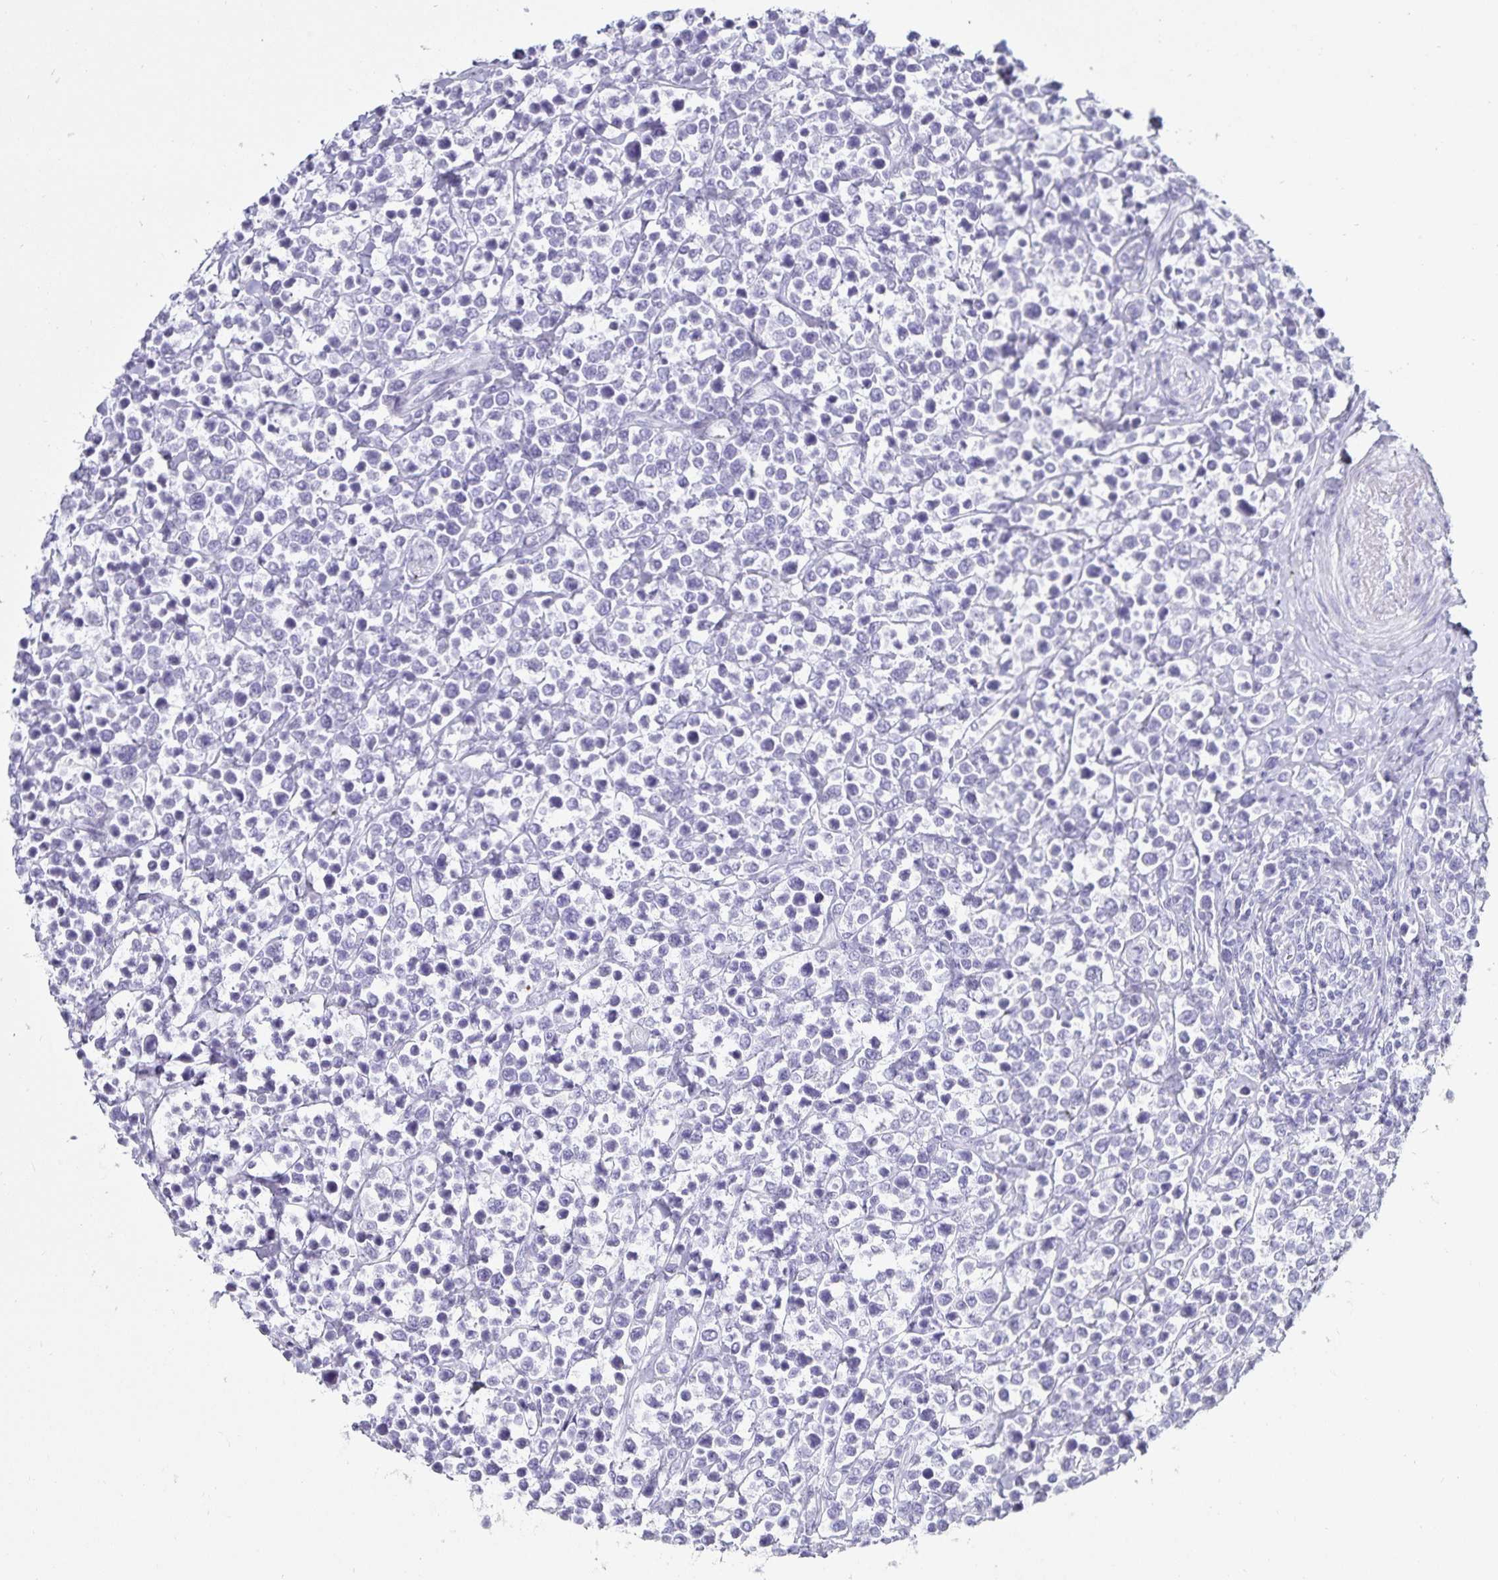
{"staining": {"intensity": "negative", "quantity": "none", "location": "none"}, "tissue": "lymphoma", "cell_type": "Tumor cells", "image_type": "cancer", "snomed": [{"axis": "morphology", "description": "Malignant lymphoma, non-Hodgkin's type, High grade"}, {"axis": "topography", "description": "Soft tissue"}], "caption": "A photomicrograph of human malignant lymphoma, non-Hodgkin's type (high-grade) is negative for staining in tumor cells.", "gene": "DEFA6", "patient": {"sex": "female", "age": 56}}